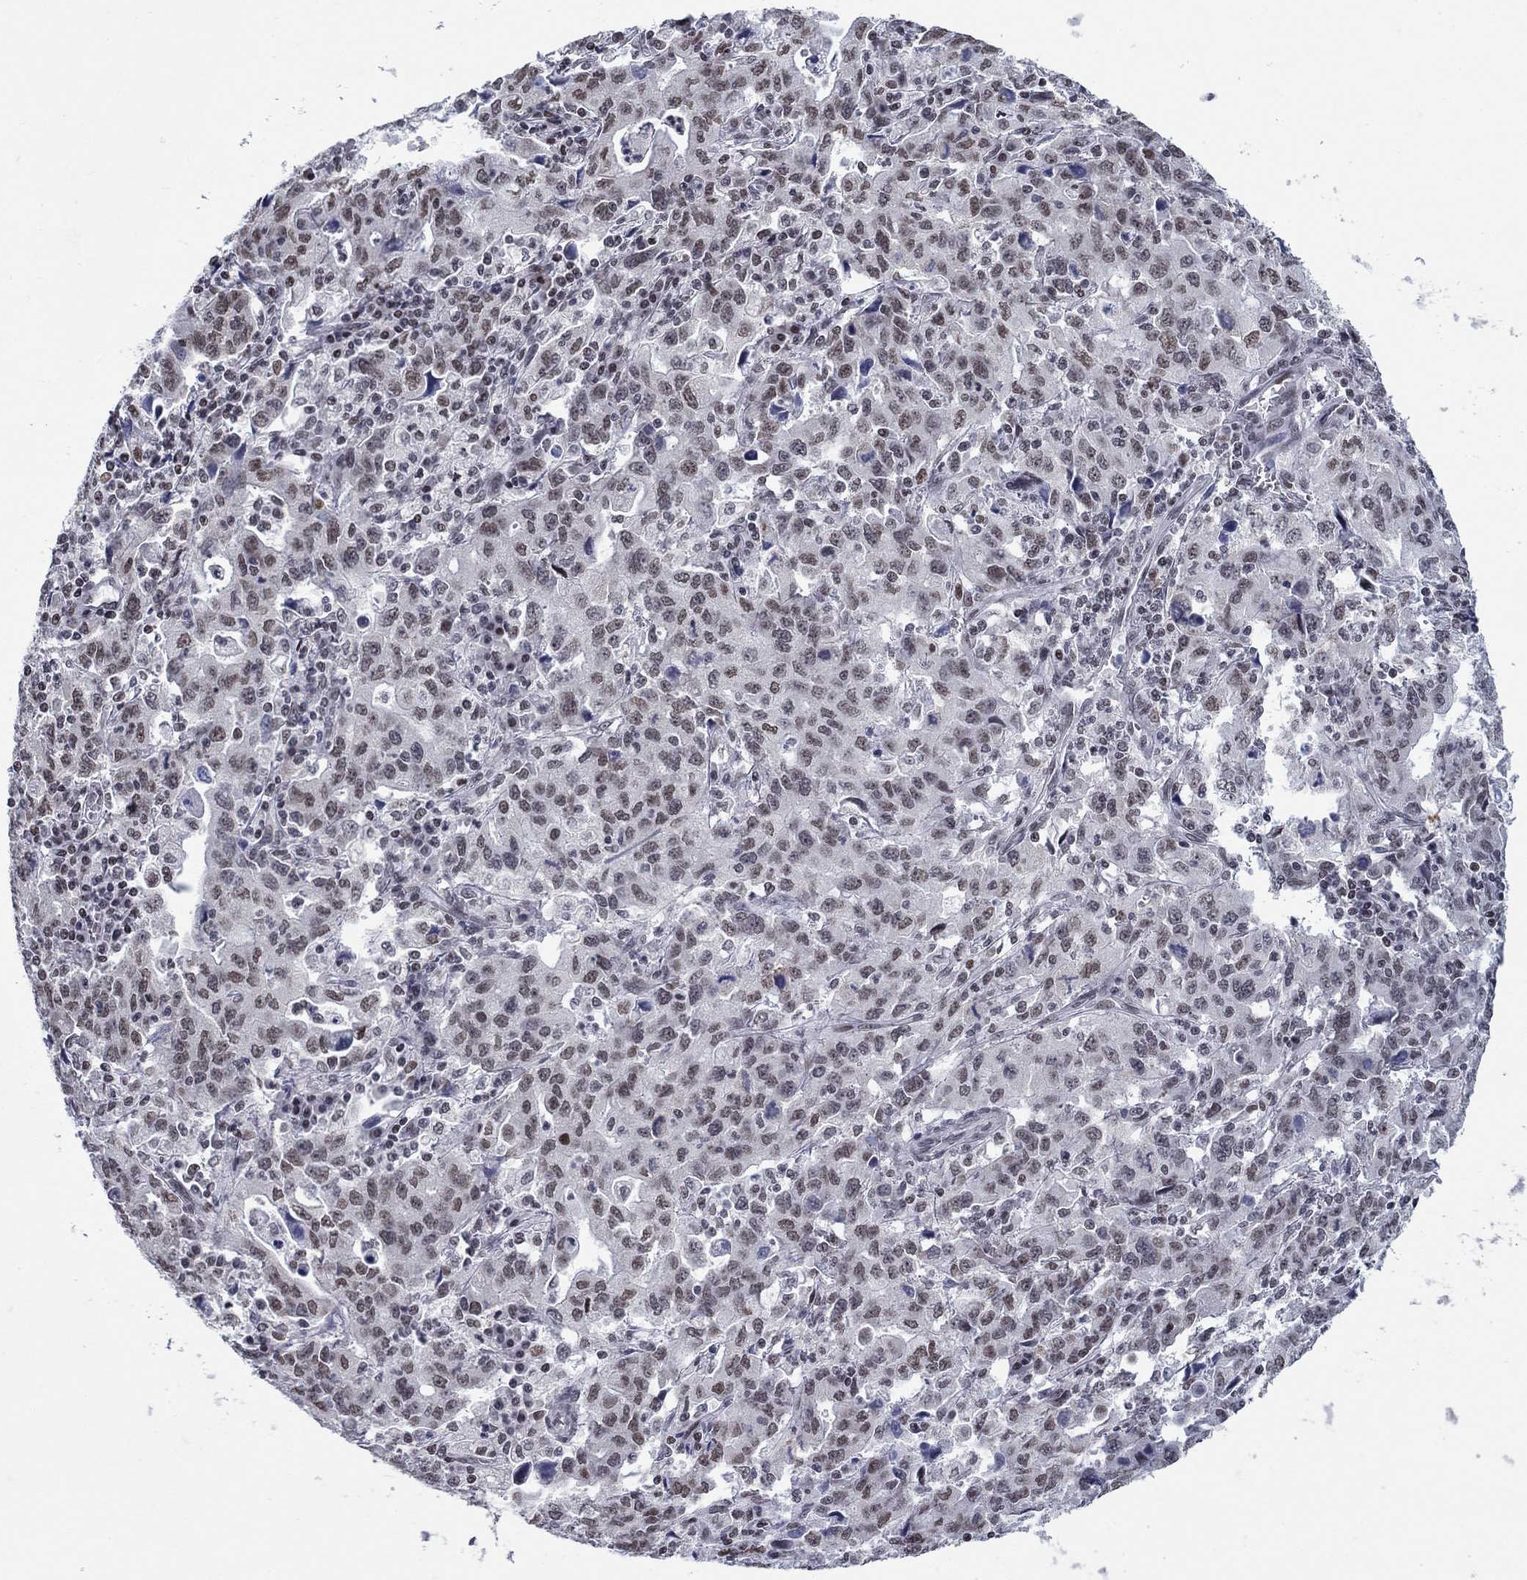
{"staining": {"intensity": "moderate", "quantity": "<25%", "location": "nuclear"}, "tissue": "stomach cancer", "cell_type": "Tumor cells", "image_type": "cancer", "snomed": [{"axis": "morphology", "description": "Adenocarcinoma, NOS"}, {"axis": "topography", "description": "Stomach, upper"}], "caption": "A micrograph showing moderate nuclear positivity in approximately <25% of tumor cells in stomach cancer (adenocarcinoma), as visualized by brown immunohistochemical staining.", "gene": "NPAS3", "patient": {"sex": "male", "age": 85}}